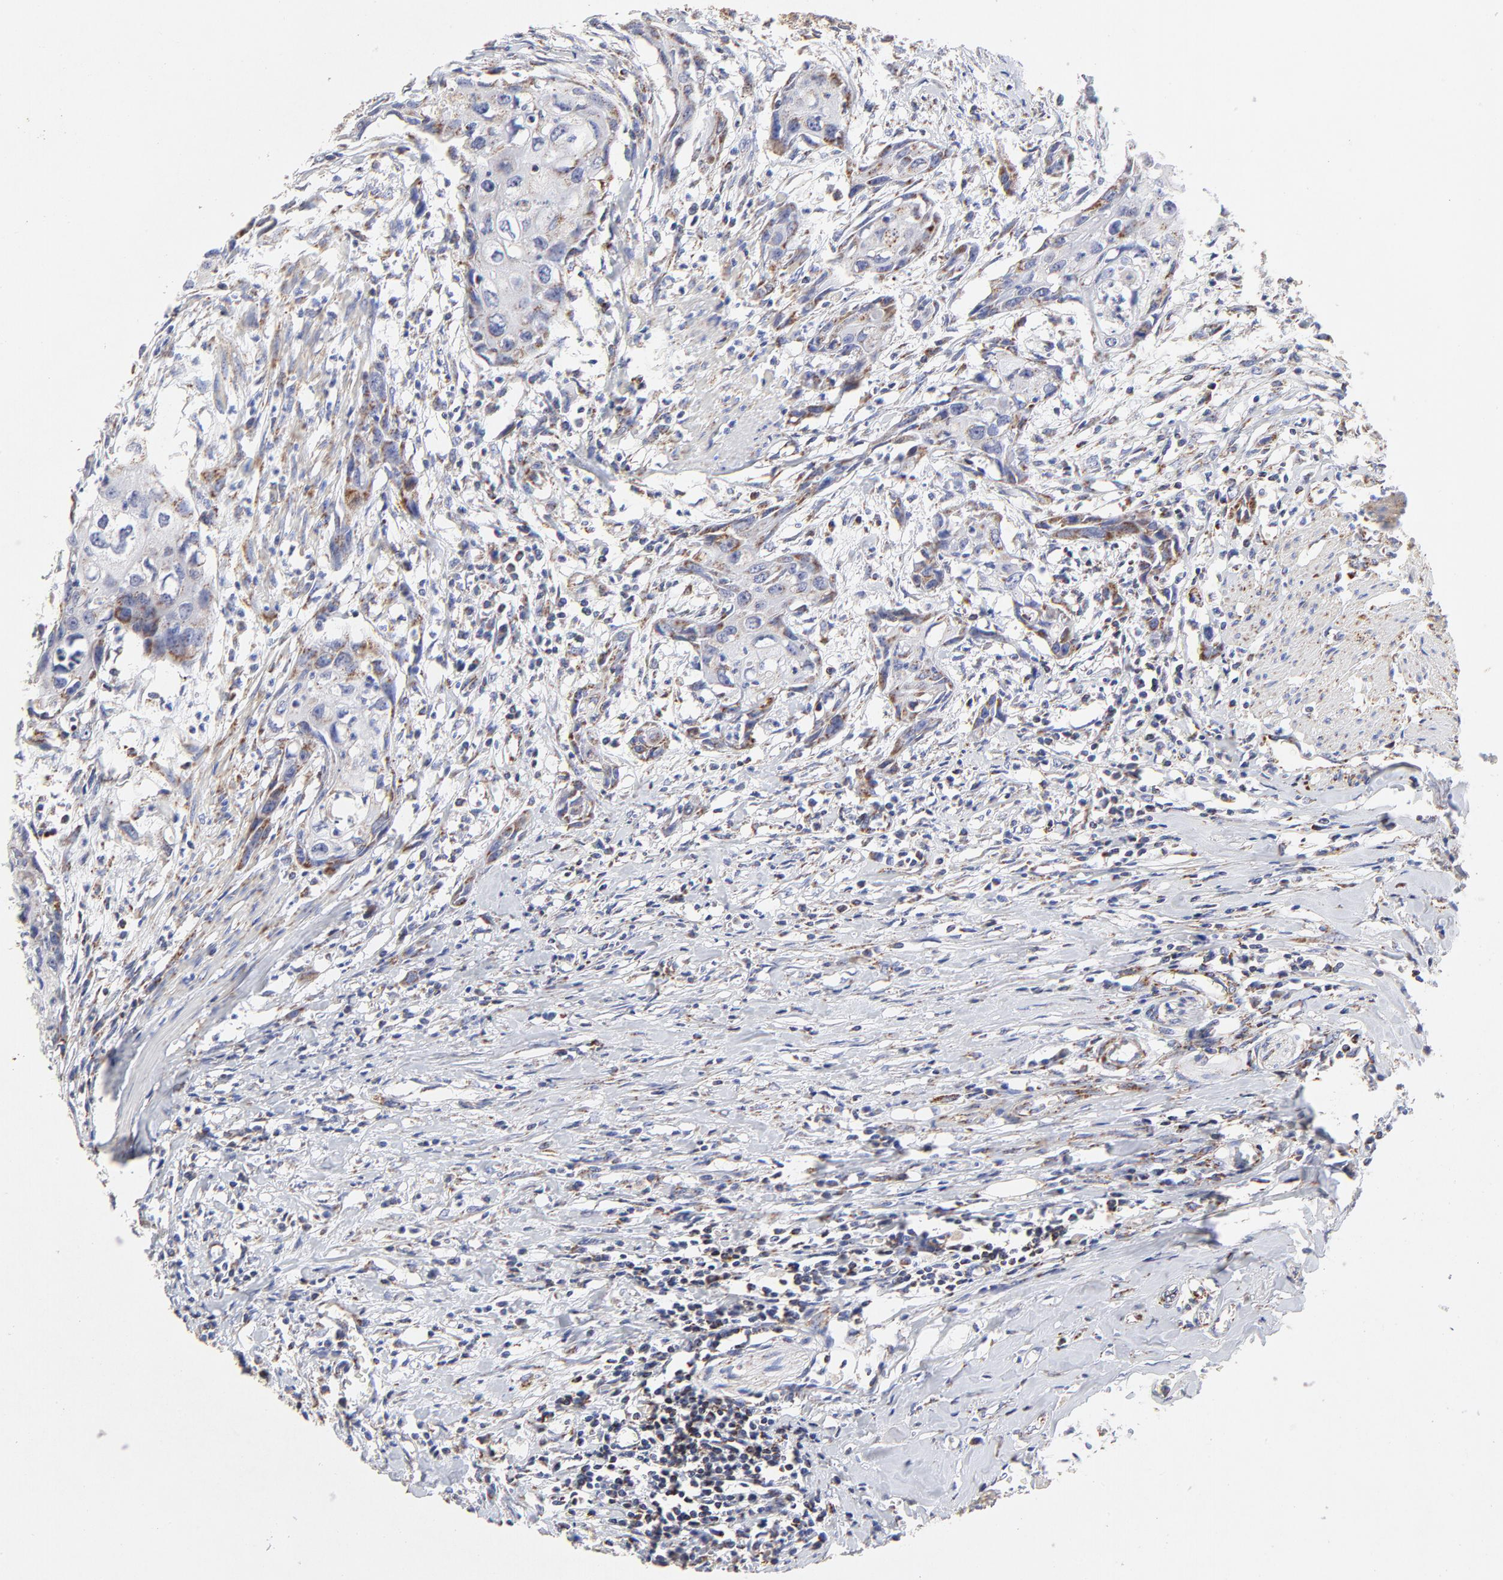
{"staining": {"intensity": "weak", "quantity": "25%-75%", "location": "cytoplasmic/membranous"}, "tissue": "urothelial cancer", "cell_type": "Tumor cells", "image_type": "cancer", "snomed": [{"axis": "morphology", "description": "Urothelial carcinoma, High grade"}, {"axis": "topography", "description": "Urinary bladder"}], "caption": "Protein expression analysis of urothelial cancer exhibits weak cytoplasmic/membranous expression in approximately 25%-75% of tumor cells.", "gene": "SSBP1", "patient": {"sex": "male", "age": 54}}